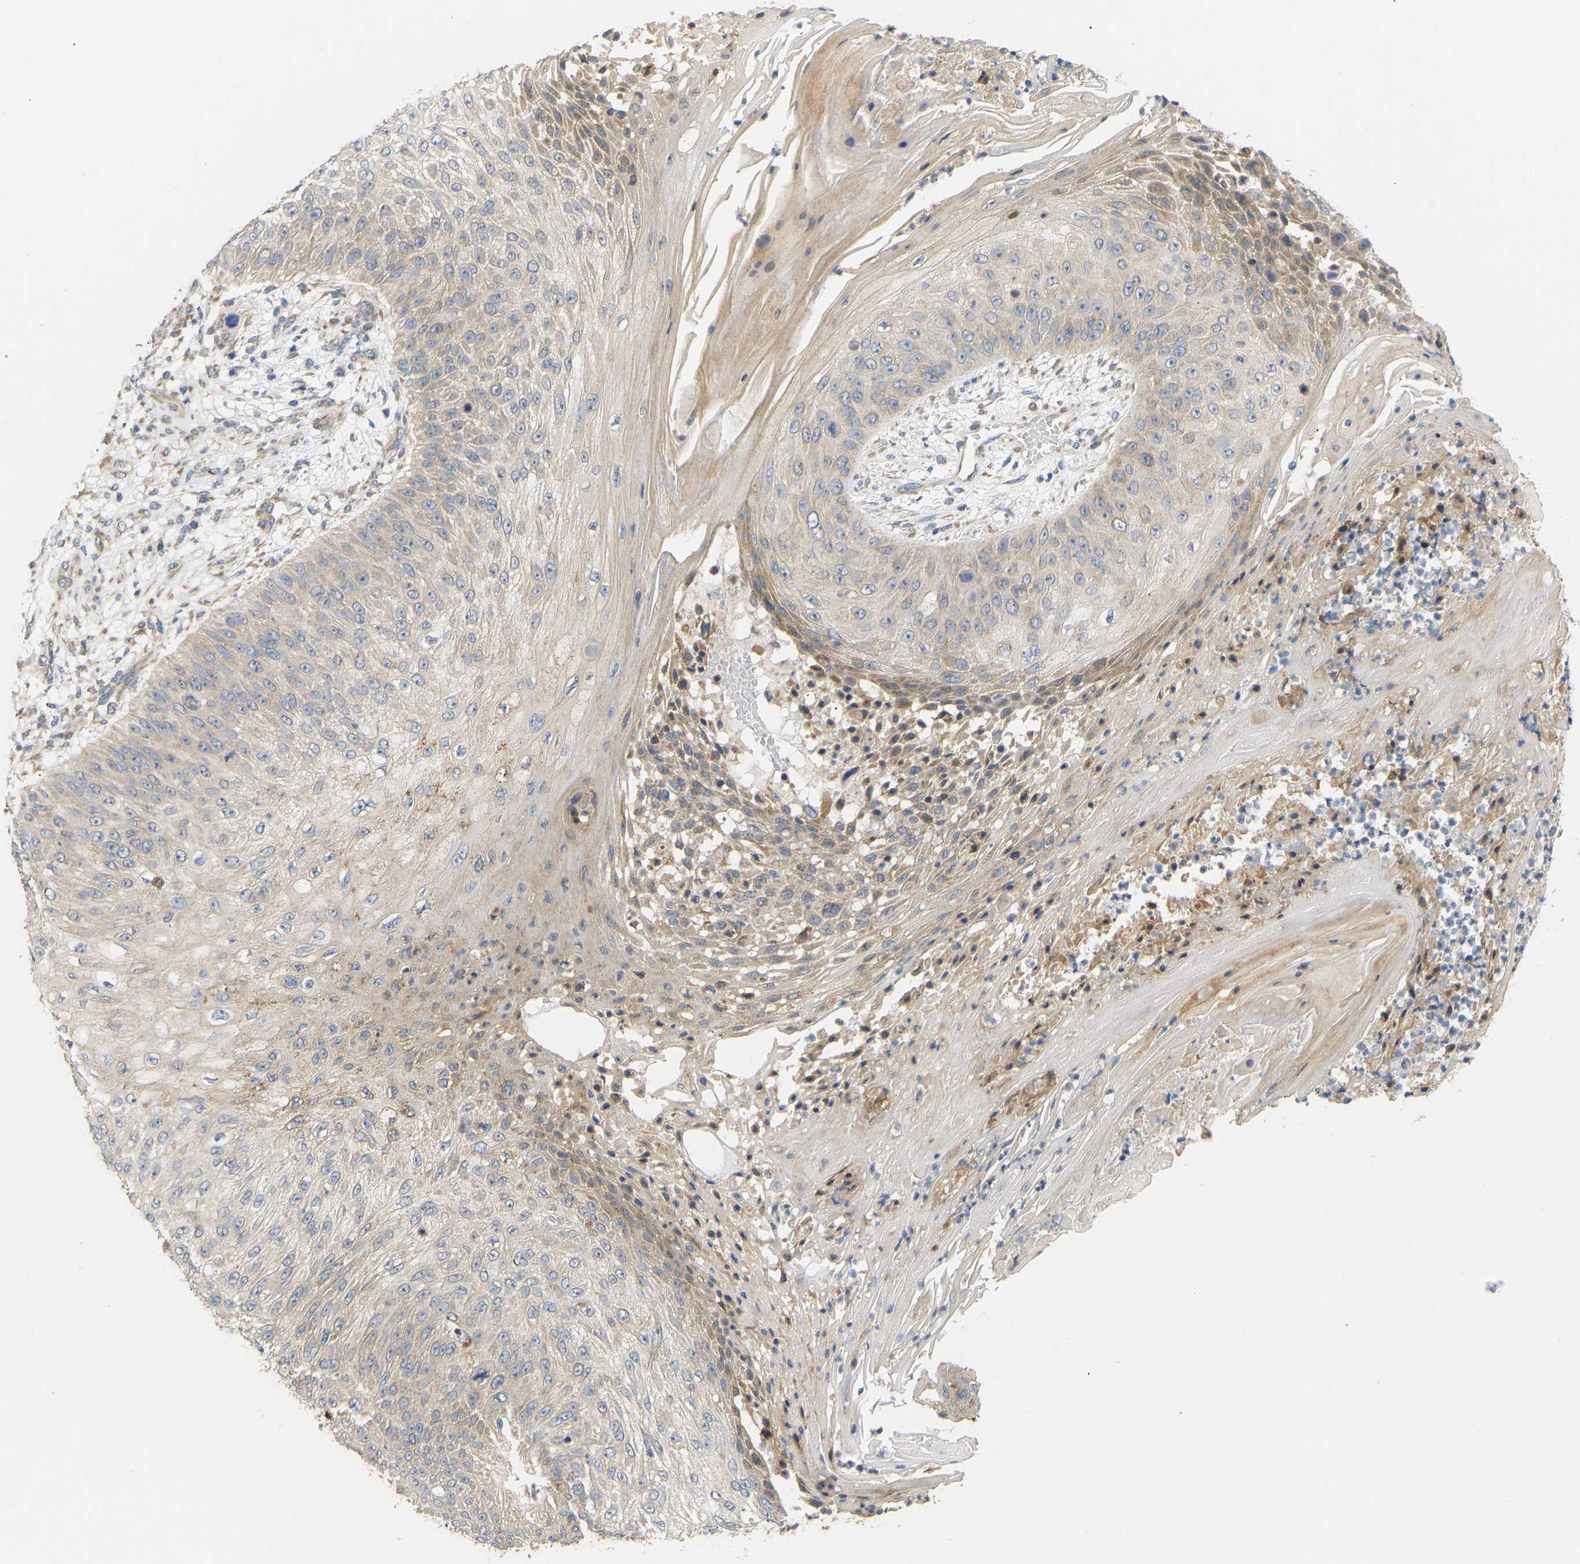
{"staining": {"intensity": "weak", "quantity": "<25%", "location": "cytoplasmic/membranous"}, "tissue": "skin cancer", "cell_type": "Tumor cells", "image_type": "cancer", "snomed": [{"axis": "morphology", "description": "Squamous cell carcinoma, NOS"}, {"axis": "topography", "description": "Skin"}], "caption": "Photomicrograph shows no protein staining in tumor cells of squamous cell carcinoma (skin) tissue. (Stains: DAB immunohistochemistry with hematoxylin counter stain, Microscopy: brightfield microscopy at high magnification).", "gene": "HACD2", "patient": {"sex": "female", "age": 80}}